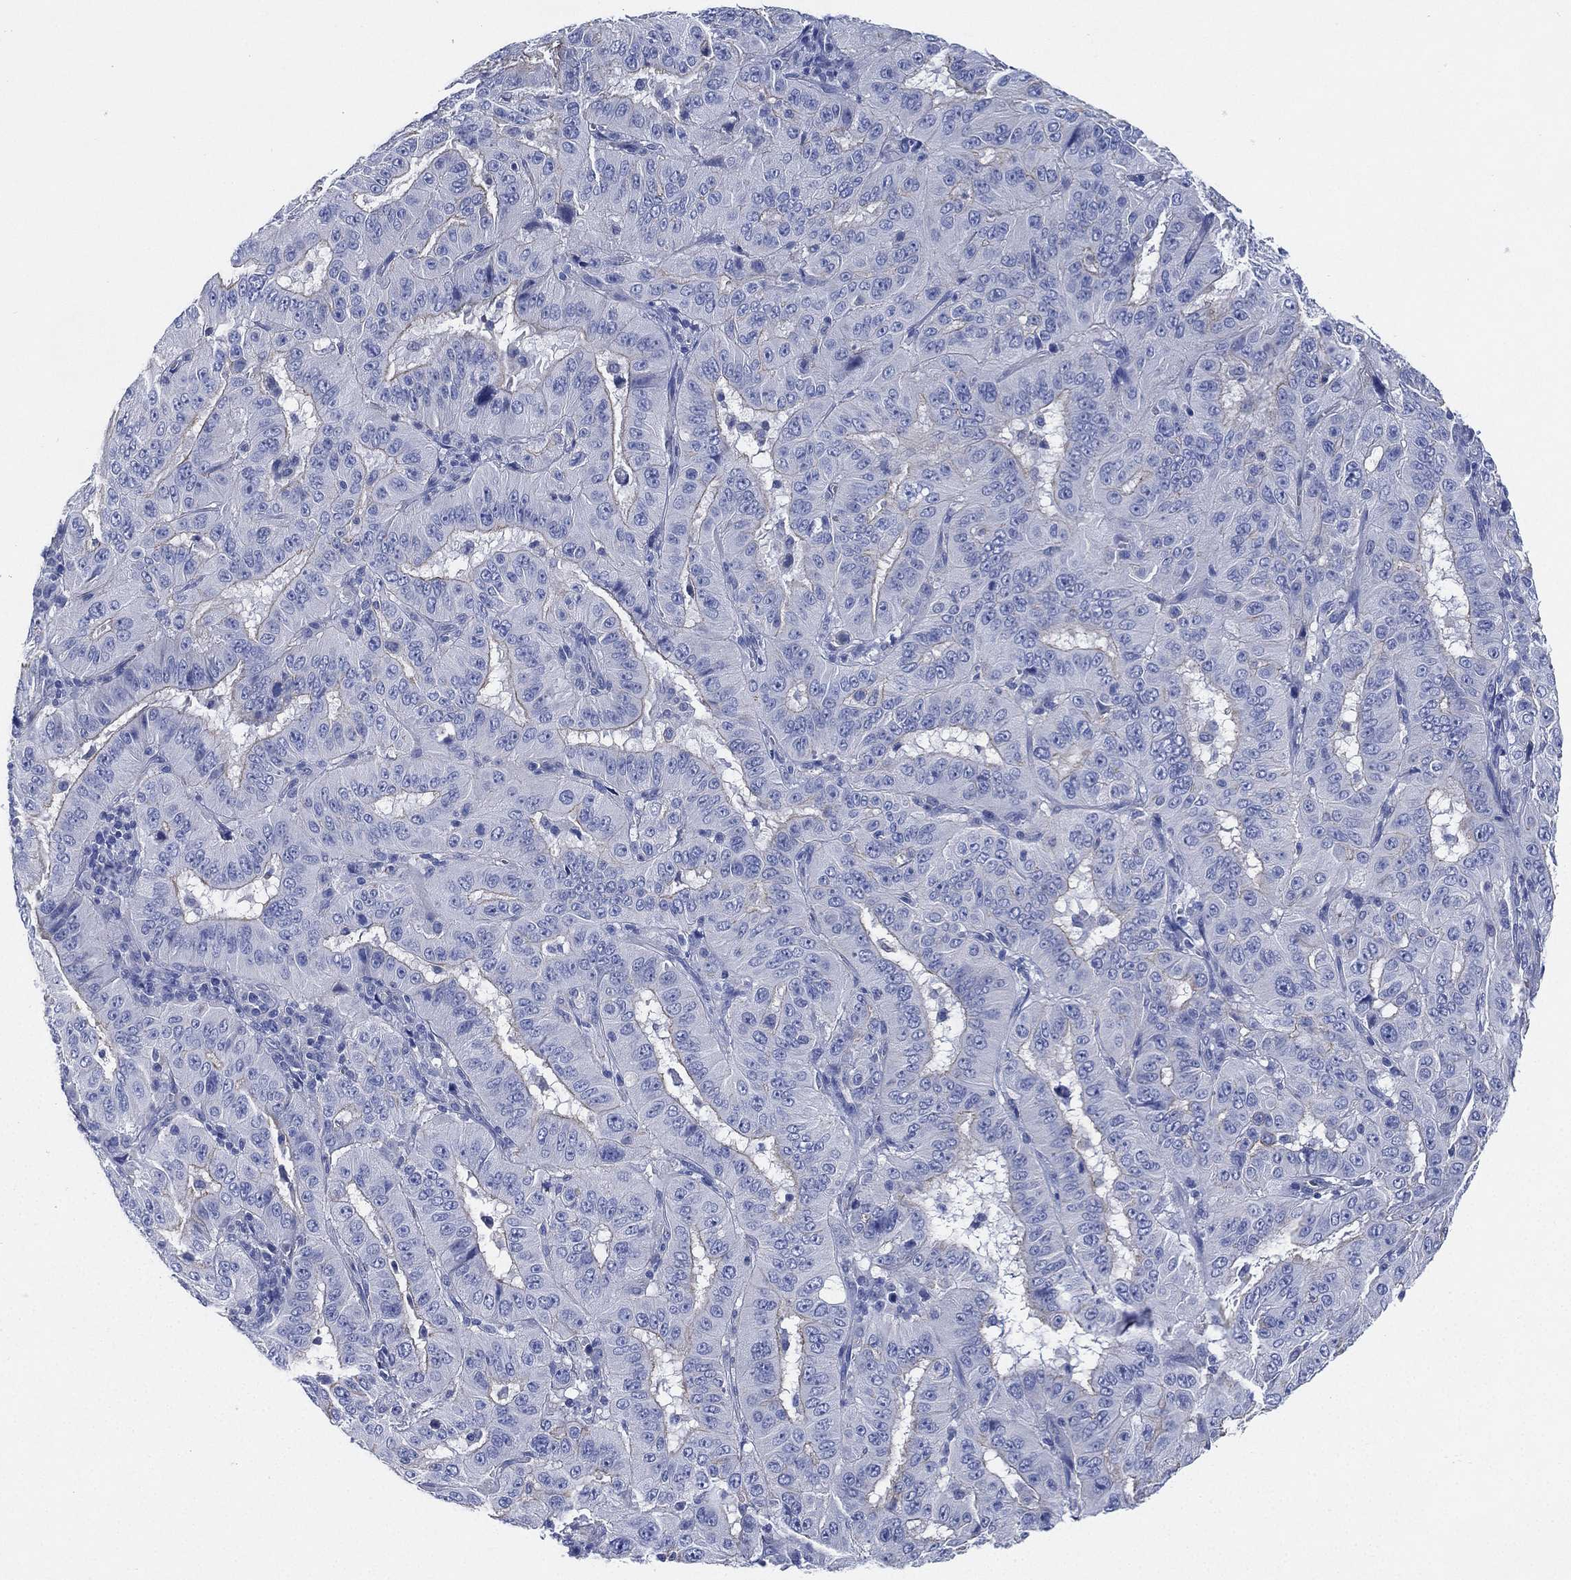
{"staining": {"intensity": "negative", "quantity": "none", "location": "none"}, "tissue": "pancreatic cancer", "cell_type": "Tumor cells", "image_type": "cancer", "snomed": [{"axis": "morphology", "description": "Adenocarcinoma, NOS"}, {"axis": "topography", "description": "Pancreas"}], "caption": "IHC of human adenocarcinoma (pancreatic) displays no positivity in tumor cells.", "gene": "CCDC70", "patient": {"sex": "male", "age": 63}}